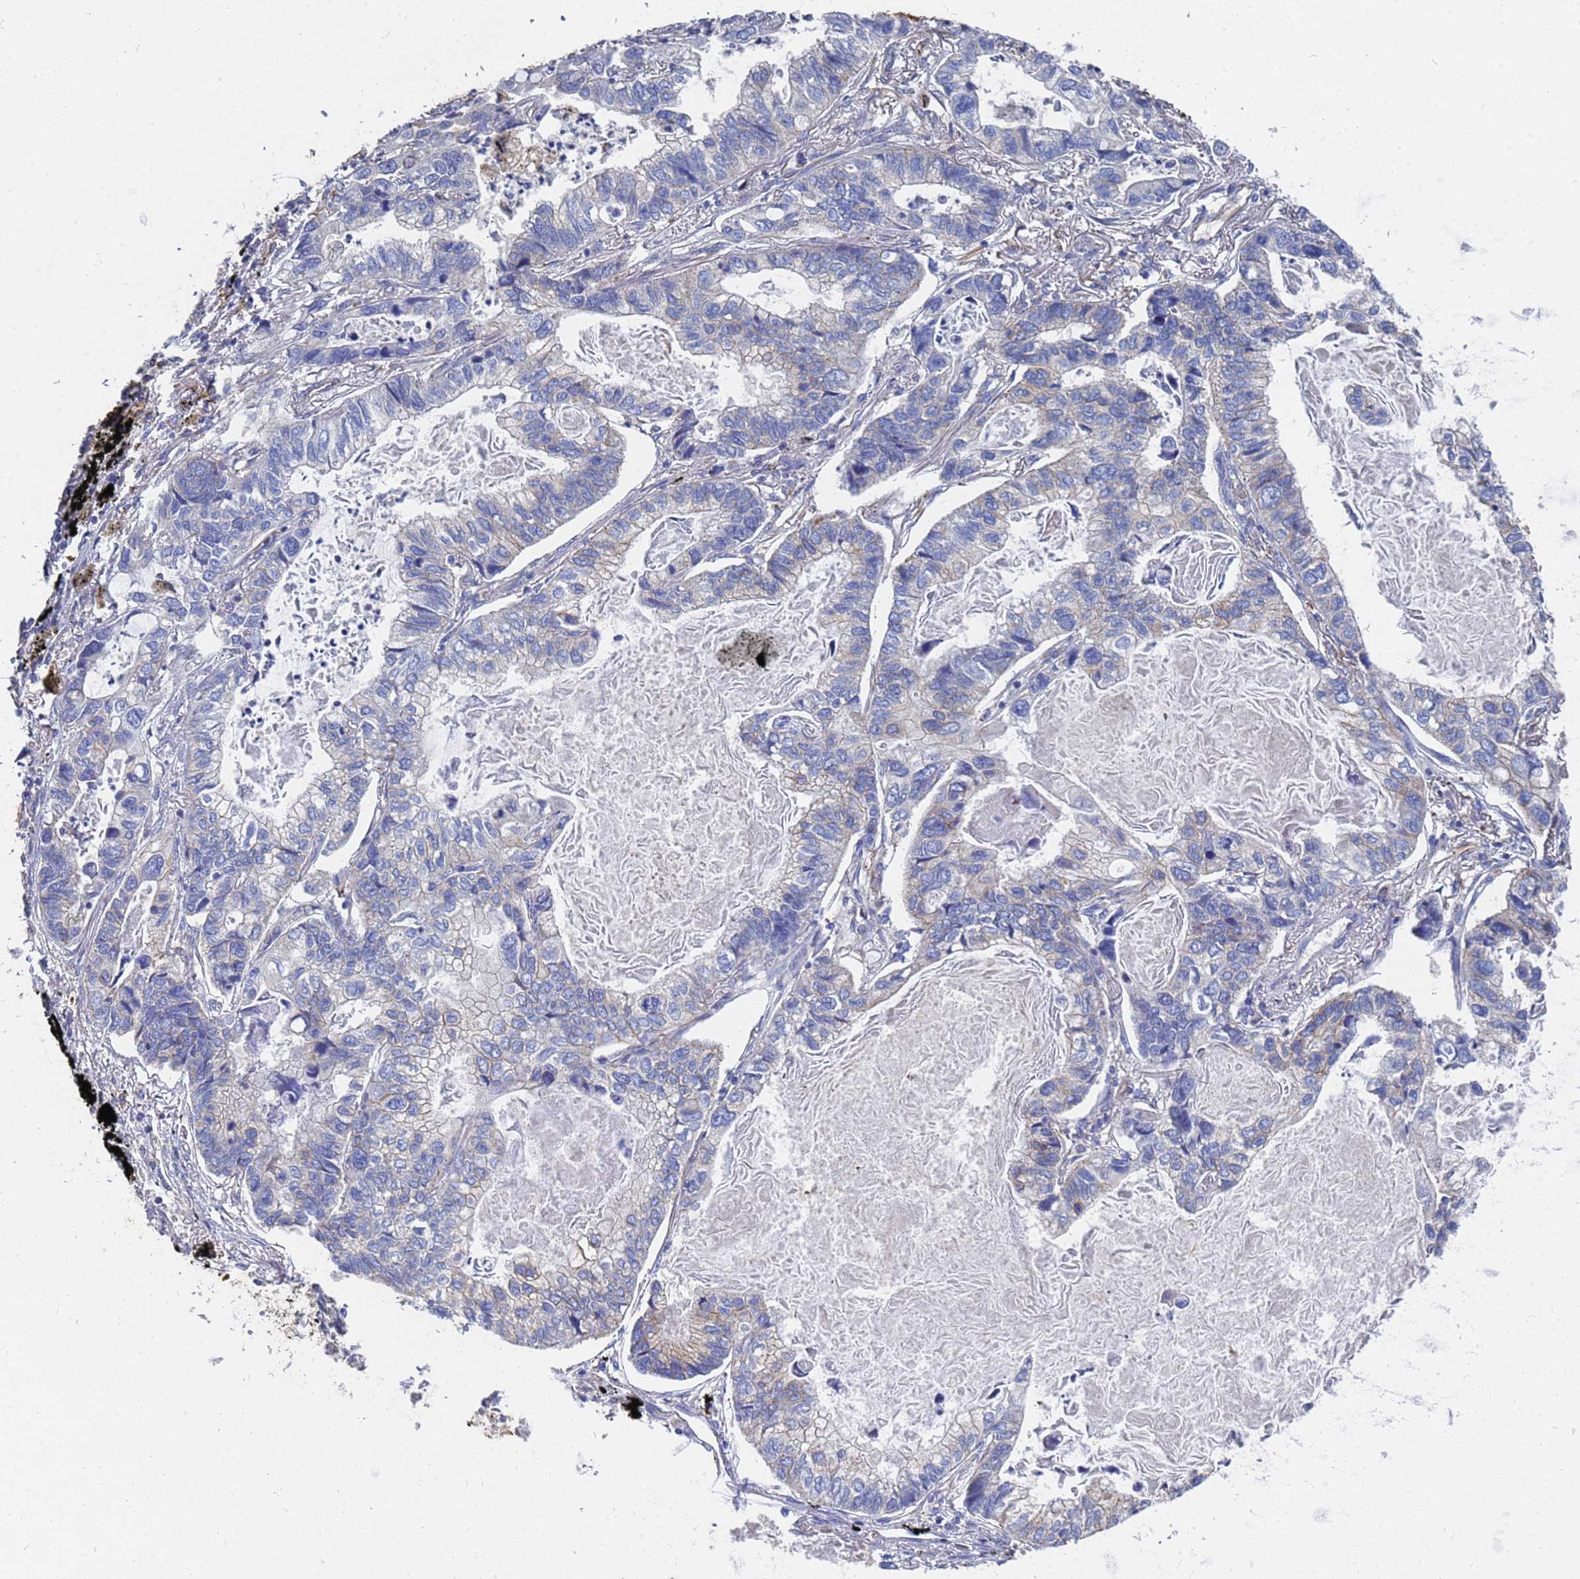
{"staining": {"intensity": "negative", "quantity": "none", "location": "none"}, "tissue": "lung cancer", "cell_type": "Tumor cells", "image_type": "cancer", "snomed": [{"axis": "morphology", "description": "Adenocarcinoma, NOS"}, {"axis": "topography", "description": "Lung"}], "caption": "Immunohistochemical staining of adenocarcinoma (lung) exhibits no significant positivity in tumor cells.", "gene": "SYT13", "patient": {"sex": "male", "age": 67}}